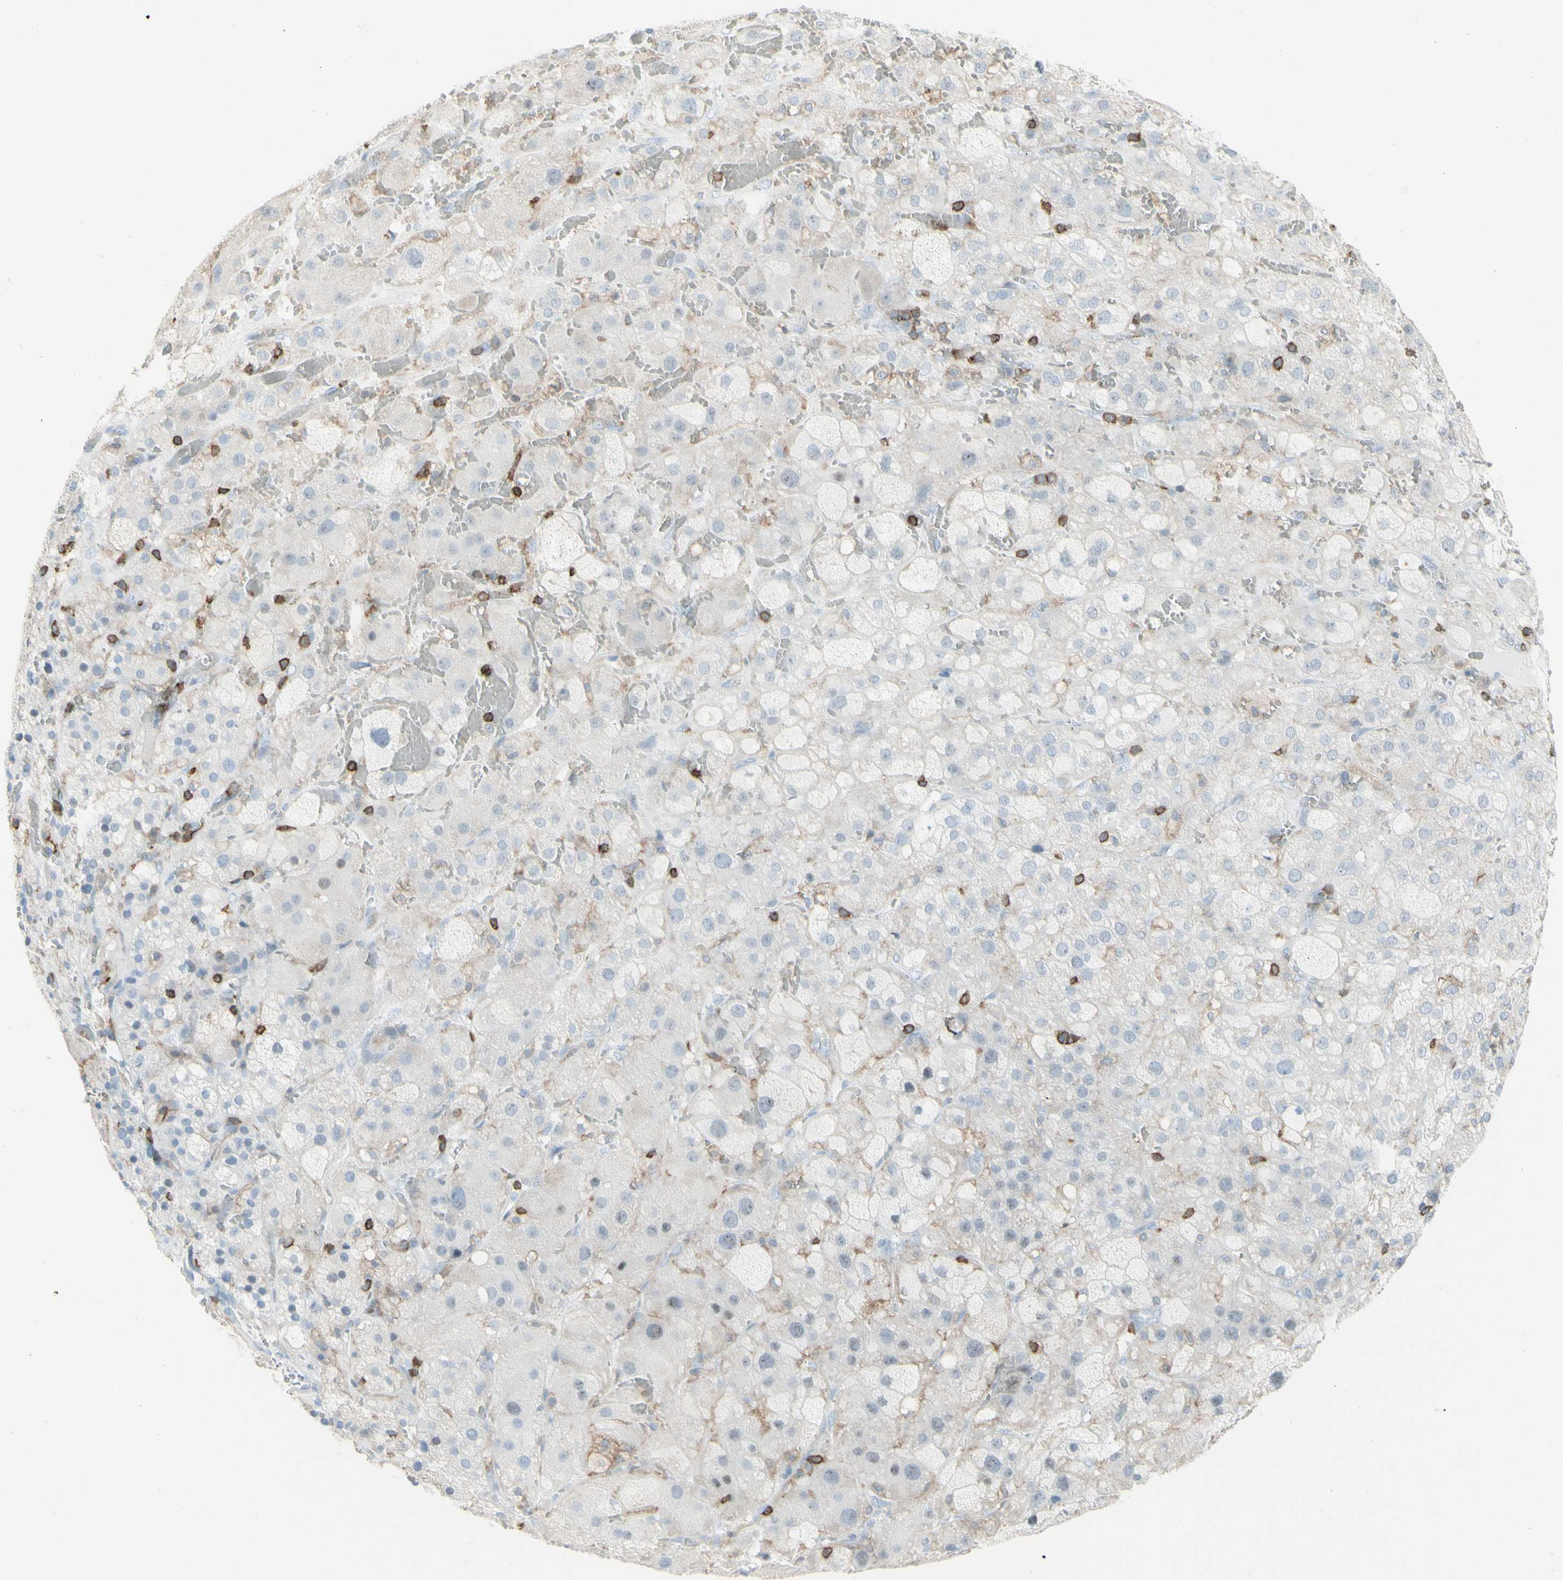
{"staining": {"intensity": "negative", "quantity": "none", "location": "none"}, "tissue": "adrenal gland", "cell_type": "Glandular cells", "image_type": "normal", "snomed": [{"axis": "morphology", "description": "Normal tissue, NOS"}, {"axis": "topography", "description": "Adrenal gland"}], "caption": "Immunohistochemical staining of unremarkable human adrenal gland demonstrates no significant staining in glandular cells.", "gene": "NRG1", "patient": {"sex": "female", "age": 47}}